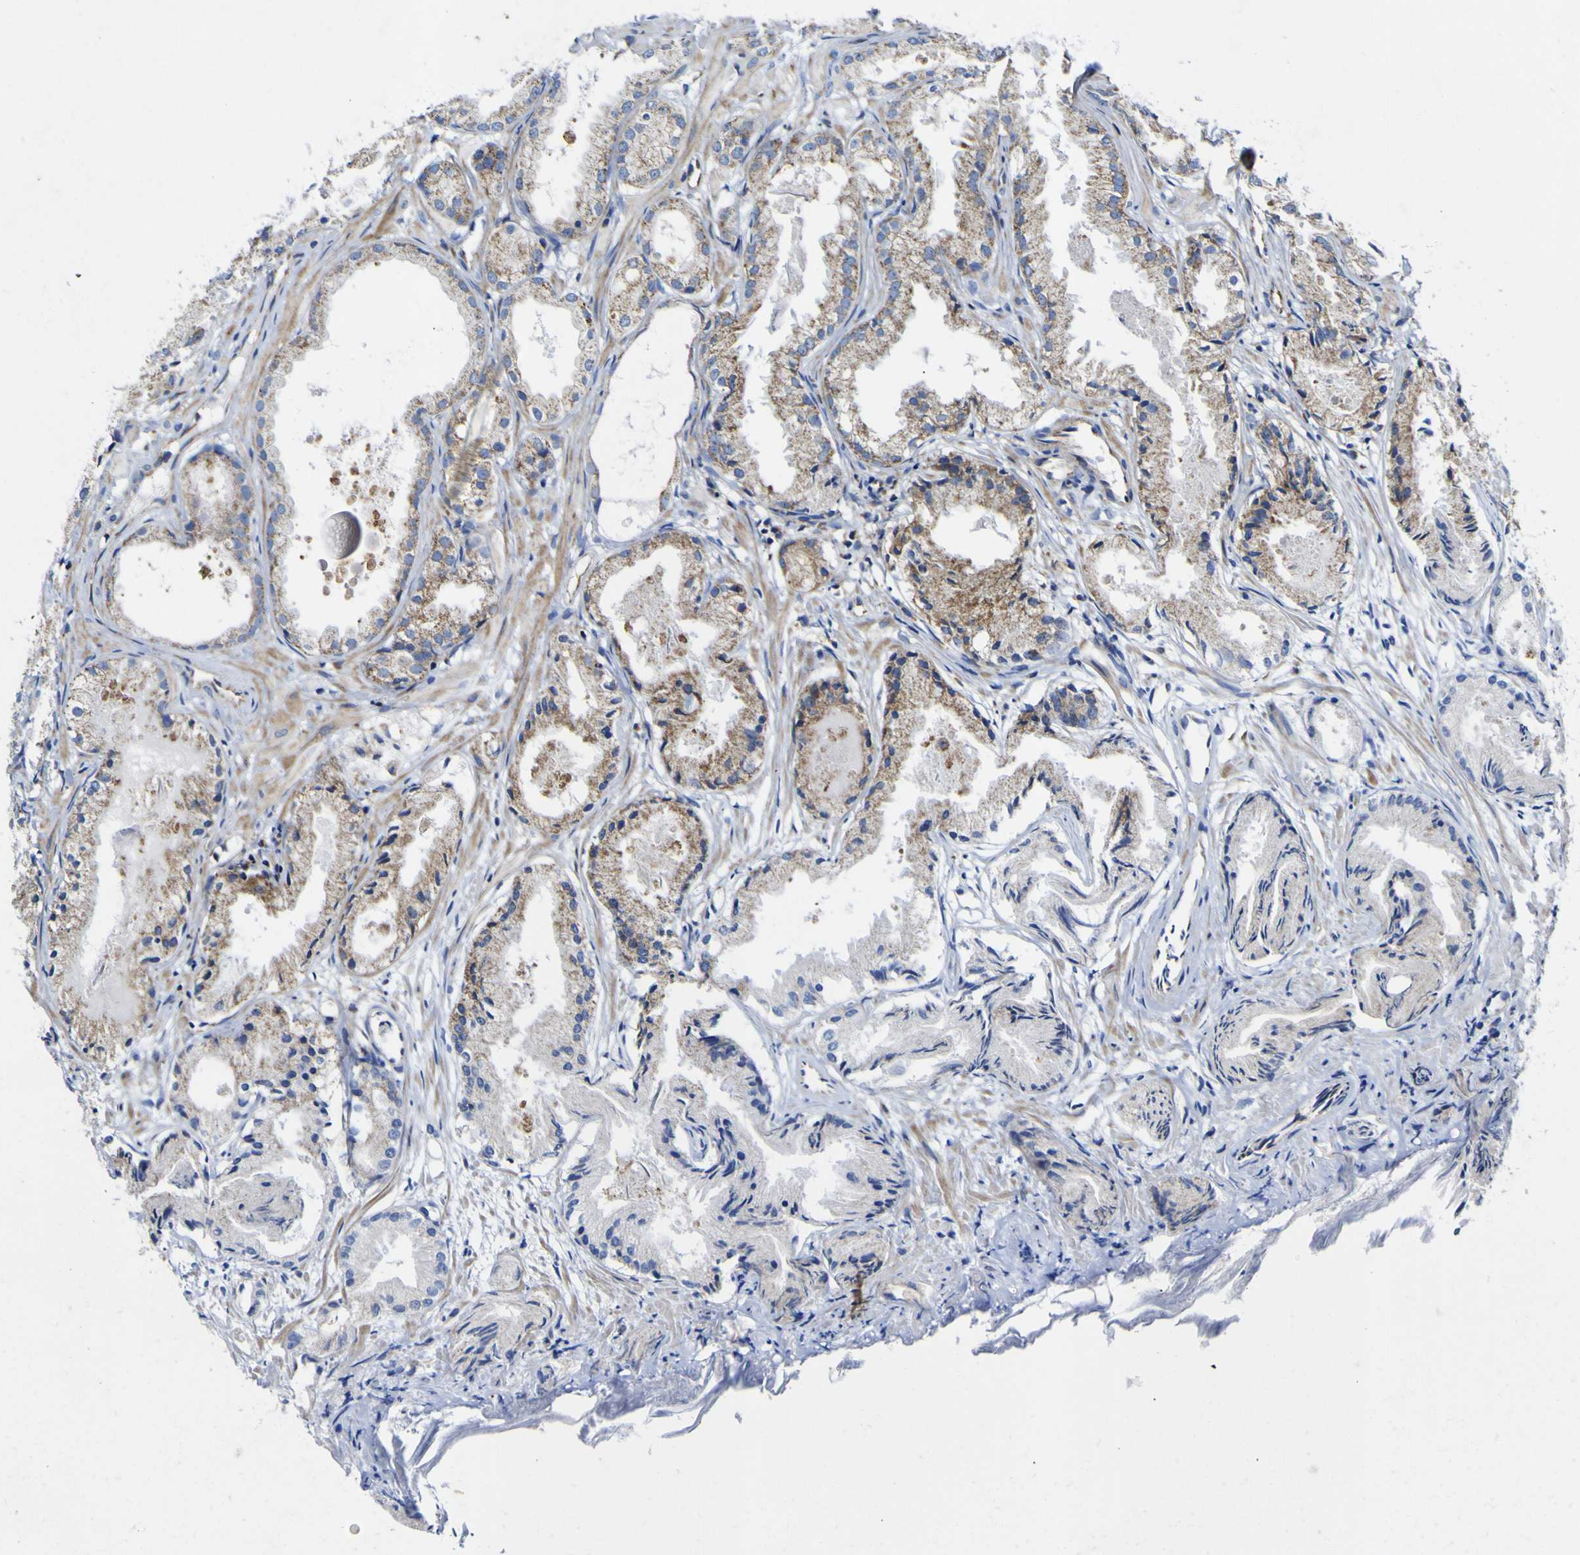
{"staining": {"intensity": "moderate", "quantity": ">75%", "location": "cytoplasmic/membranous"}, "tissue": "prostate cancer", "cell_type": "Tumor cells", "image_type": "cancer", "snomed": [{"axis": "morphology", "description": "Adenocarcinoma, Low grade"}, {"axis": "topography", "description": "Prostate"}], "caption": "Protein analysis of prostate cancer tissue shows moderate cytoplasmic/membranous staining in approximately >75% of tumor cells.", "gene": "CCDC90B", "patient": {"sex": "male", "age": 72}}